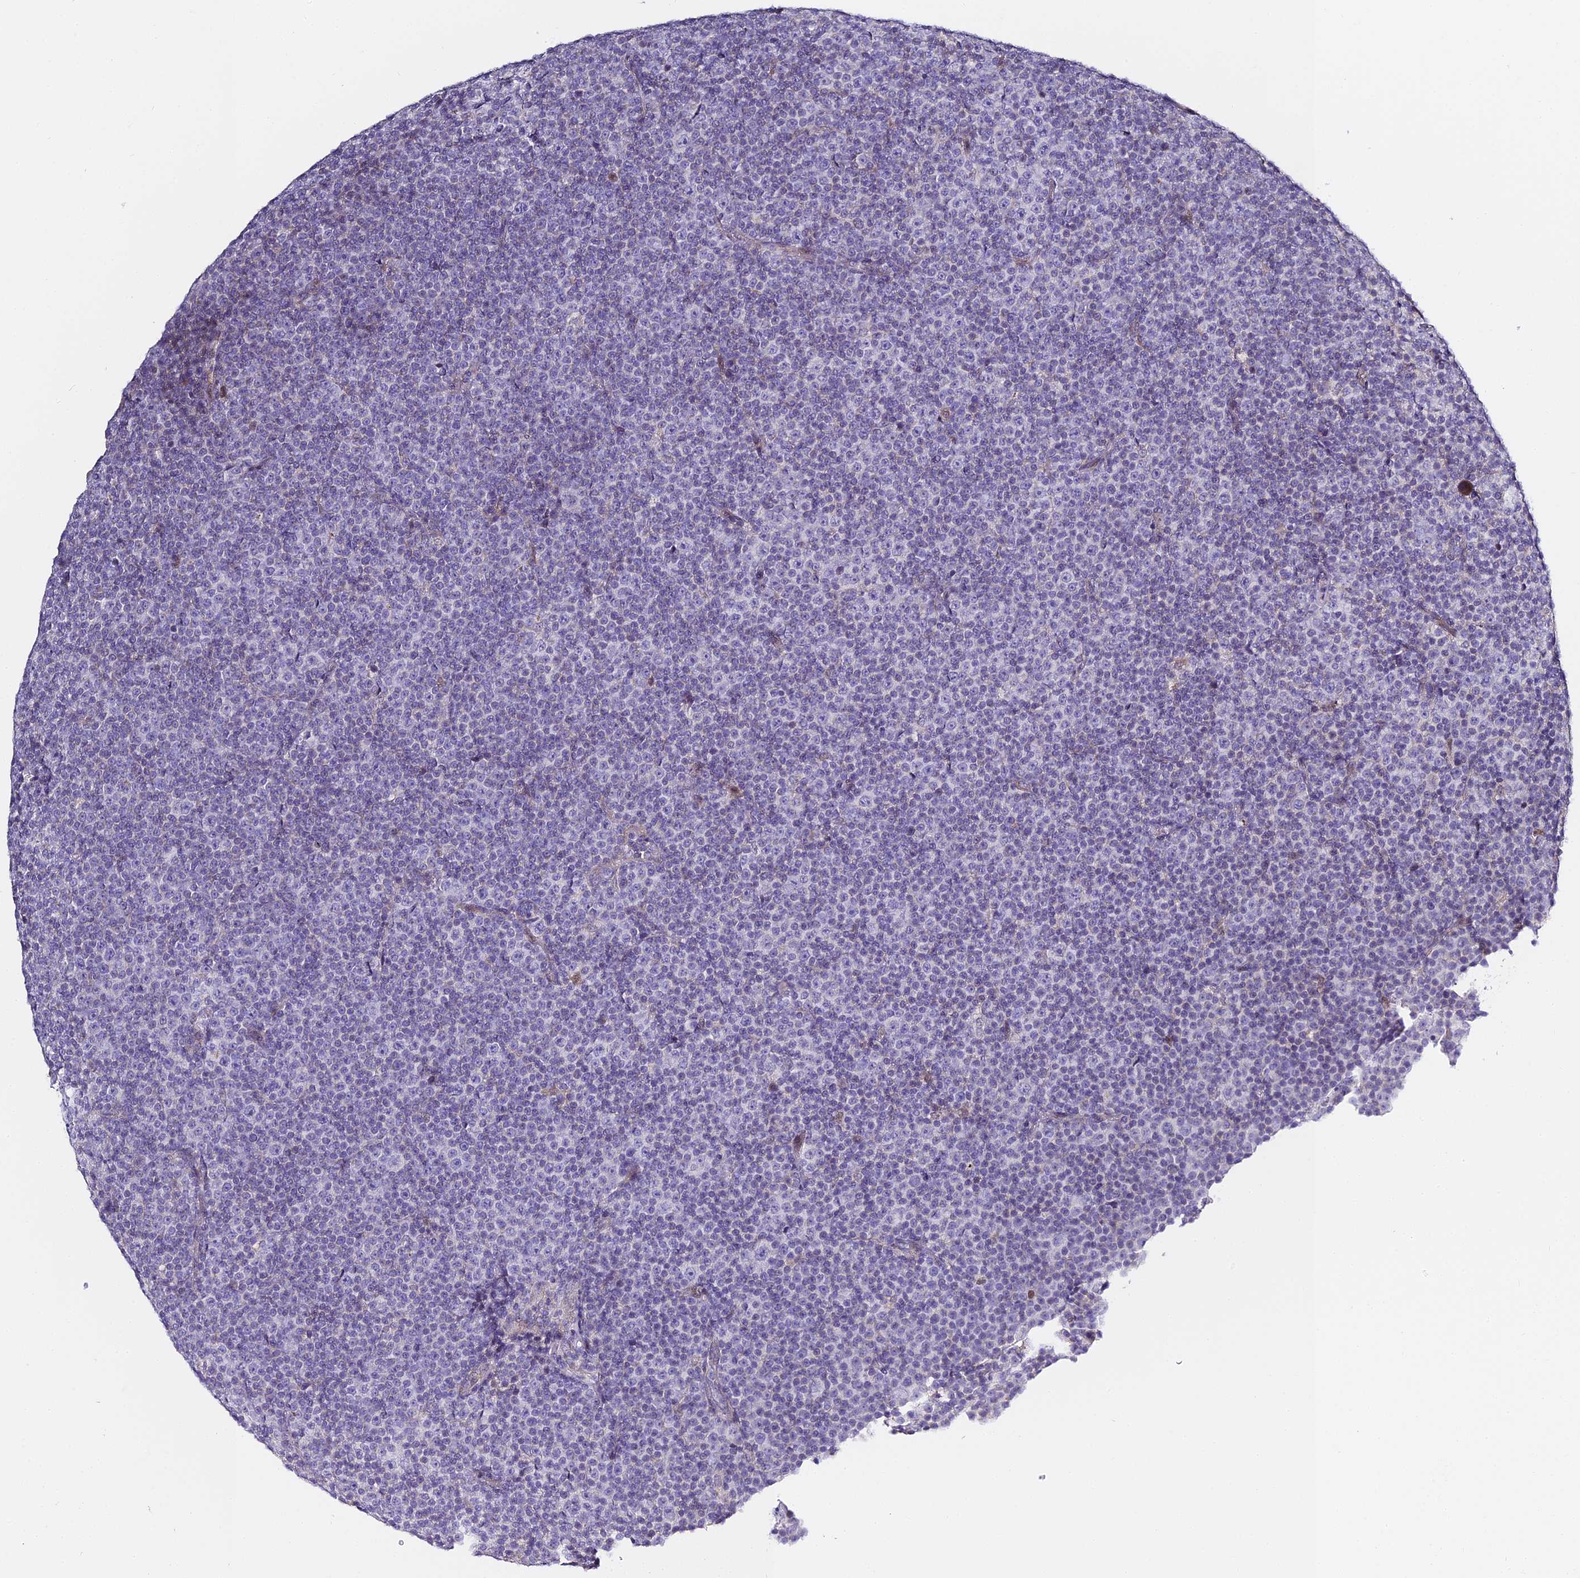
{"staining": {"intensity": "negative", "quantity": "none", "location": "none"}, "tissue": "lymphoma", "cell_type": "Tumor cells", "image_type": "cancer", "snomed": [{"axis": "morphology", "description": "Malignant lymphoma, non-Hodgkin's type, Low grade"}, {"axis": "topography", "description": "Lymph node"}], "caption": "This is an IHC photomicrograph of malignant lymphoma, non-Hodgkin's type (low-grade). There is no positivity in tumor cells.", "gene": "SERP1", "patient": {"sex": "female", "age": 67}}